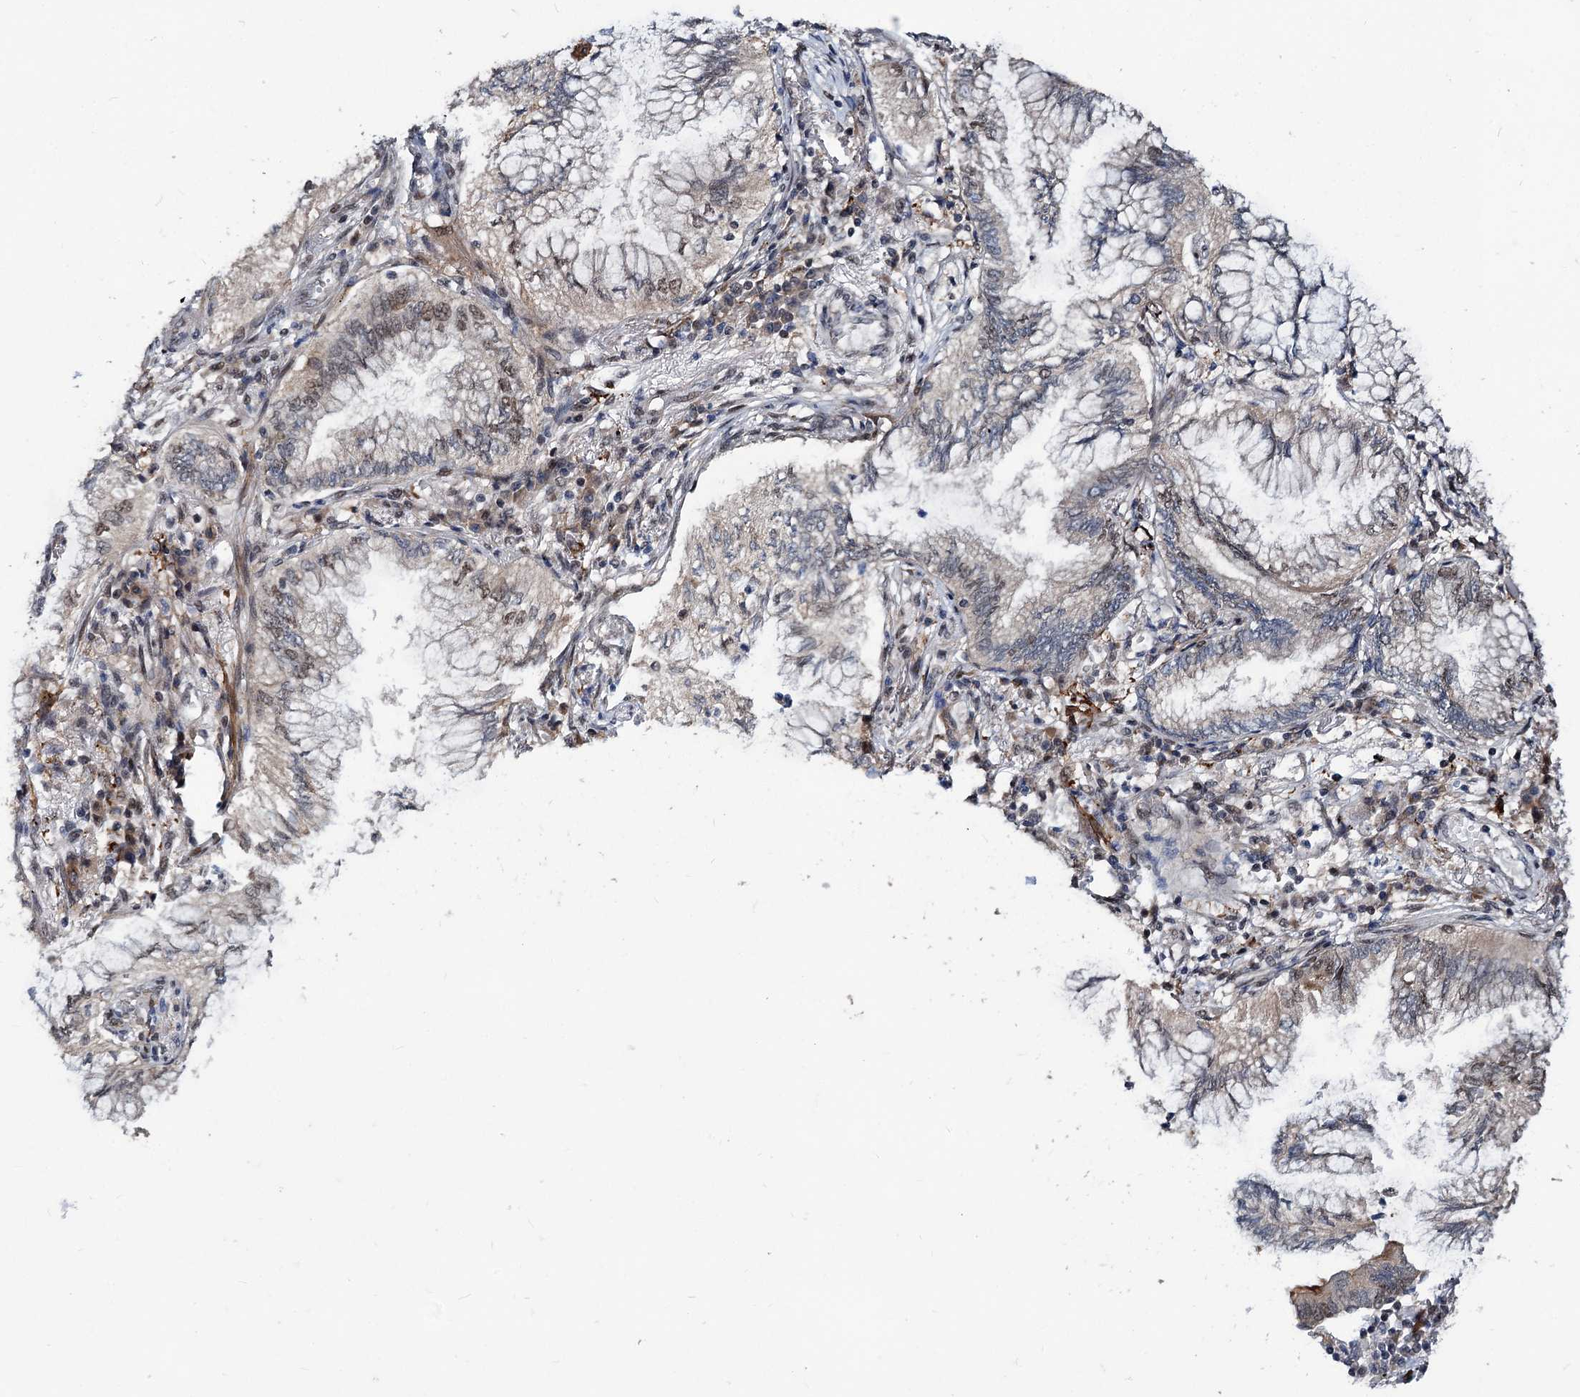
{"staining": {"intensity": "weak", "quantity": "<25%", "location": "nuclear"}, "tissue": "lung cancer", "cell_type": "Tumor cells", "image_type": "cancer", "snomed": [{"axis": "morphology", "description": "Adenocarcinoma, NOS"}, {"axis": "topography", "description": "Lung"}], "caption": "Lung cancer (adenocarcinoma) stained for a protein using immunohistochemistry shows no staining tumor cells.", "gene": "PHF8", "patient": {"sex": "female", "age": 70}}